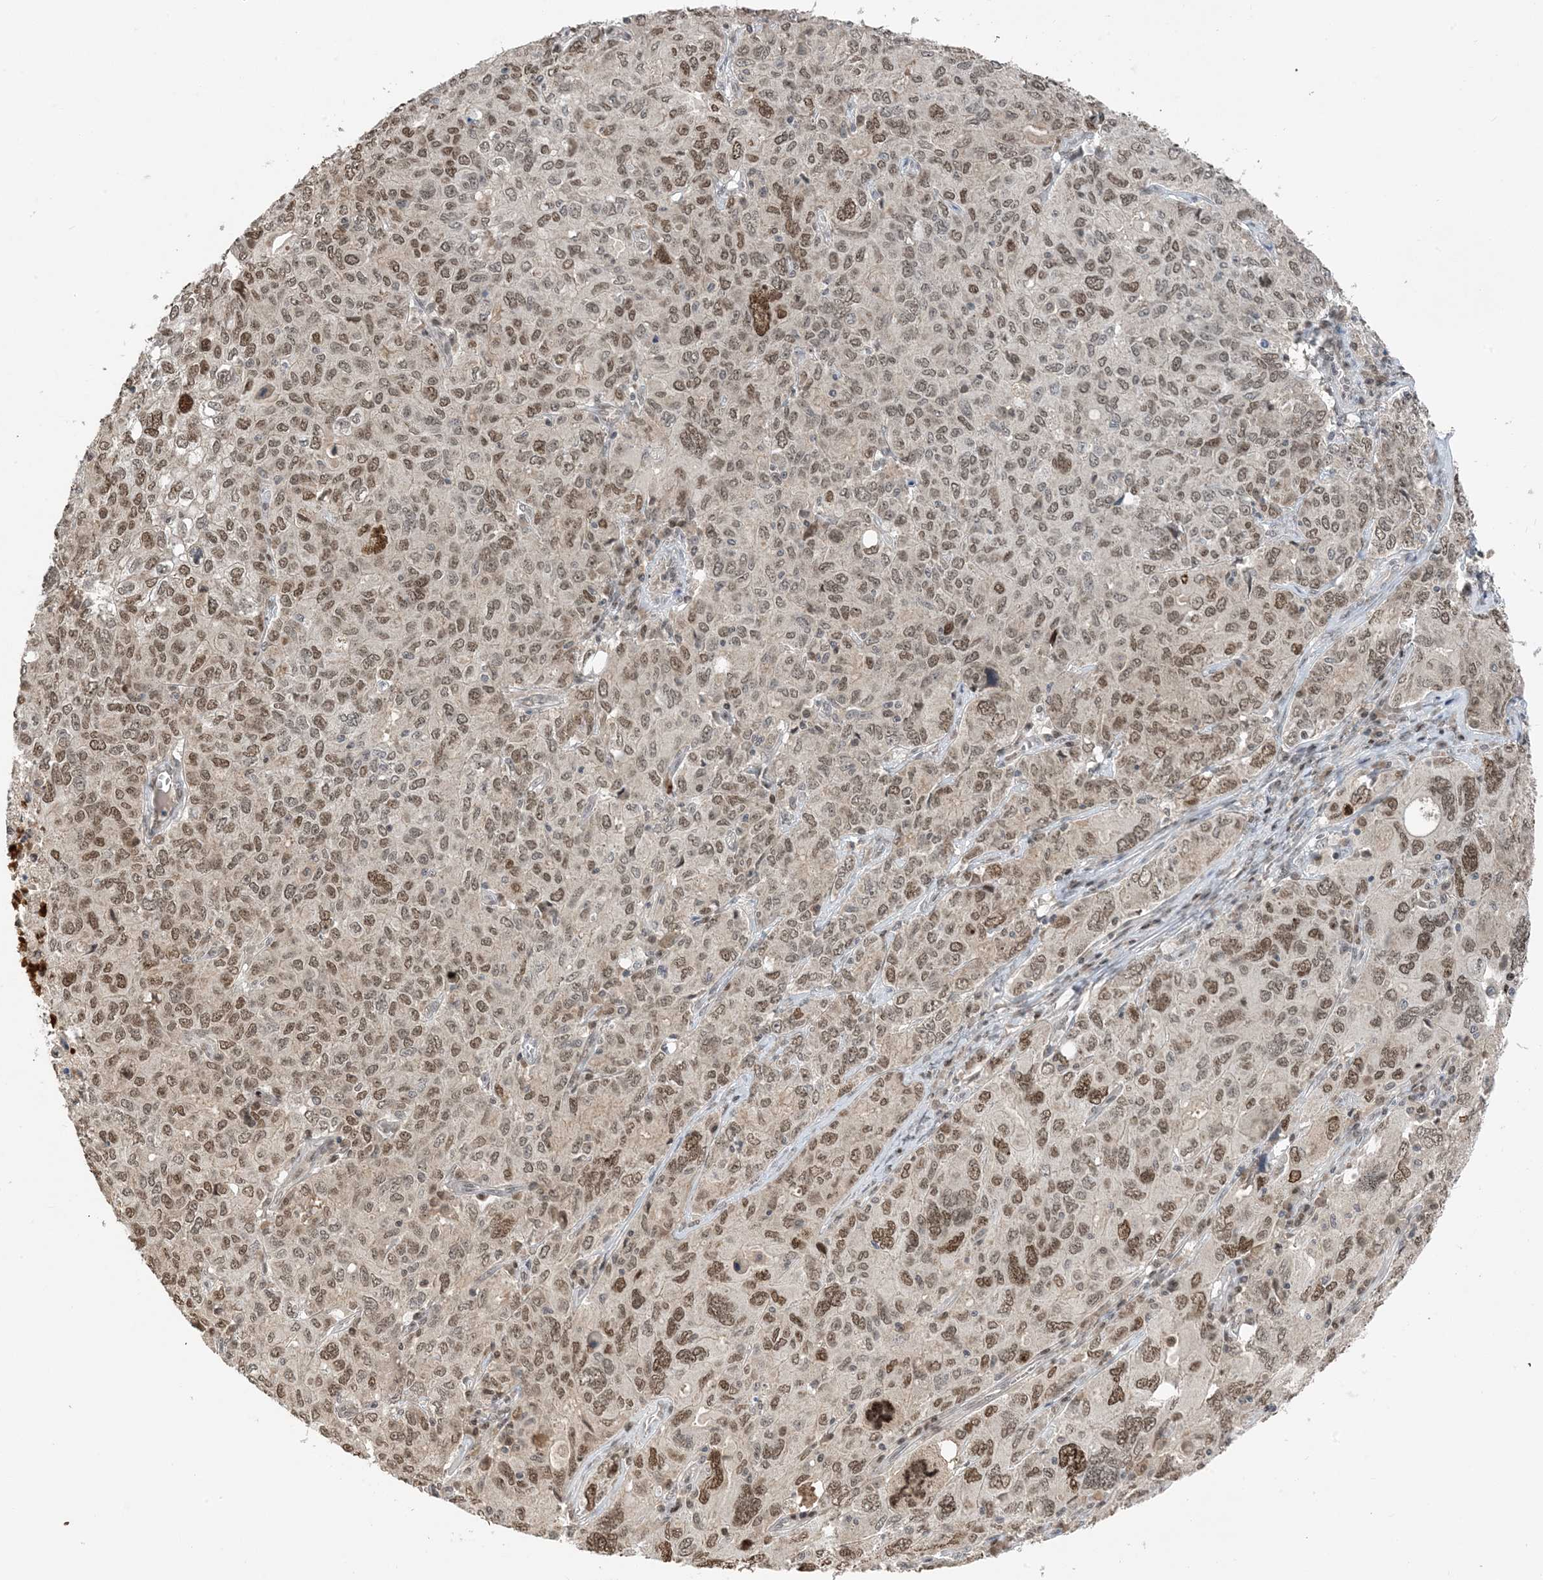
{"staining": {"intensity": "moderate", "quantity": ">75%", "location": "nuclear"}, "tissue": "ovarian cancer", "cell_type": "Tumor cells", "image_type": "cancer", "snomed": [{"axis": "morphology", "description": "Carcinoma, endometroid"}, {"axis": "topography", "description": "Ovary"}], "caption": "IHC (DAB (3,3'-diaminobenzidine)) staining of human ovarian endometroid carcinoma displays moderate nuclear protein positivity in about >75% of tumor cells.", "gene": "ACYP2", "patient": {"sex": "female", "age": 62}}